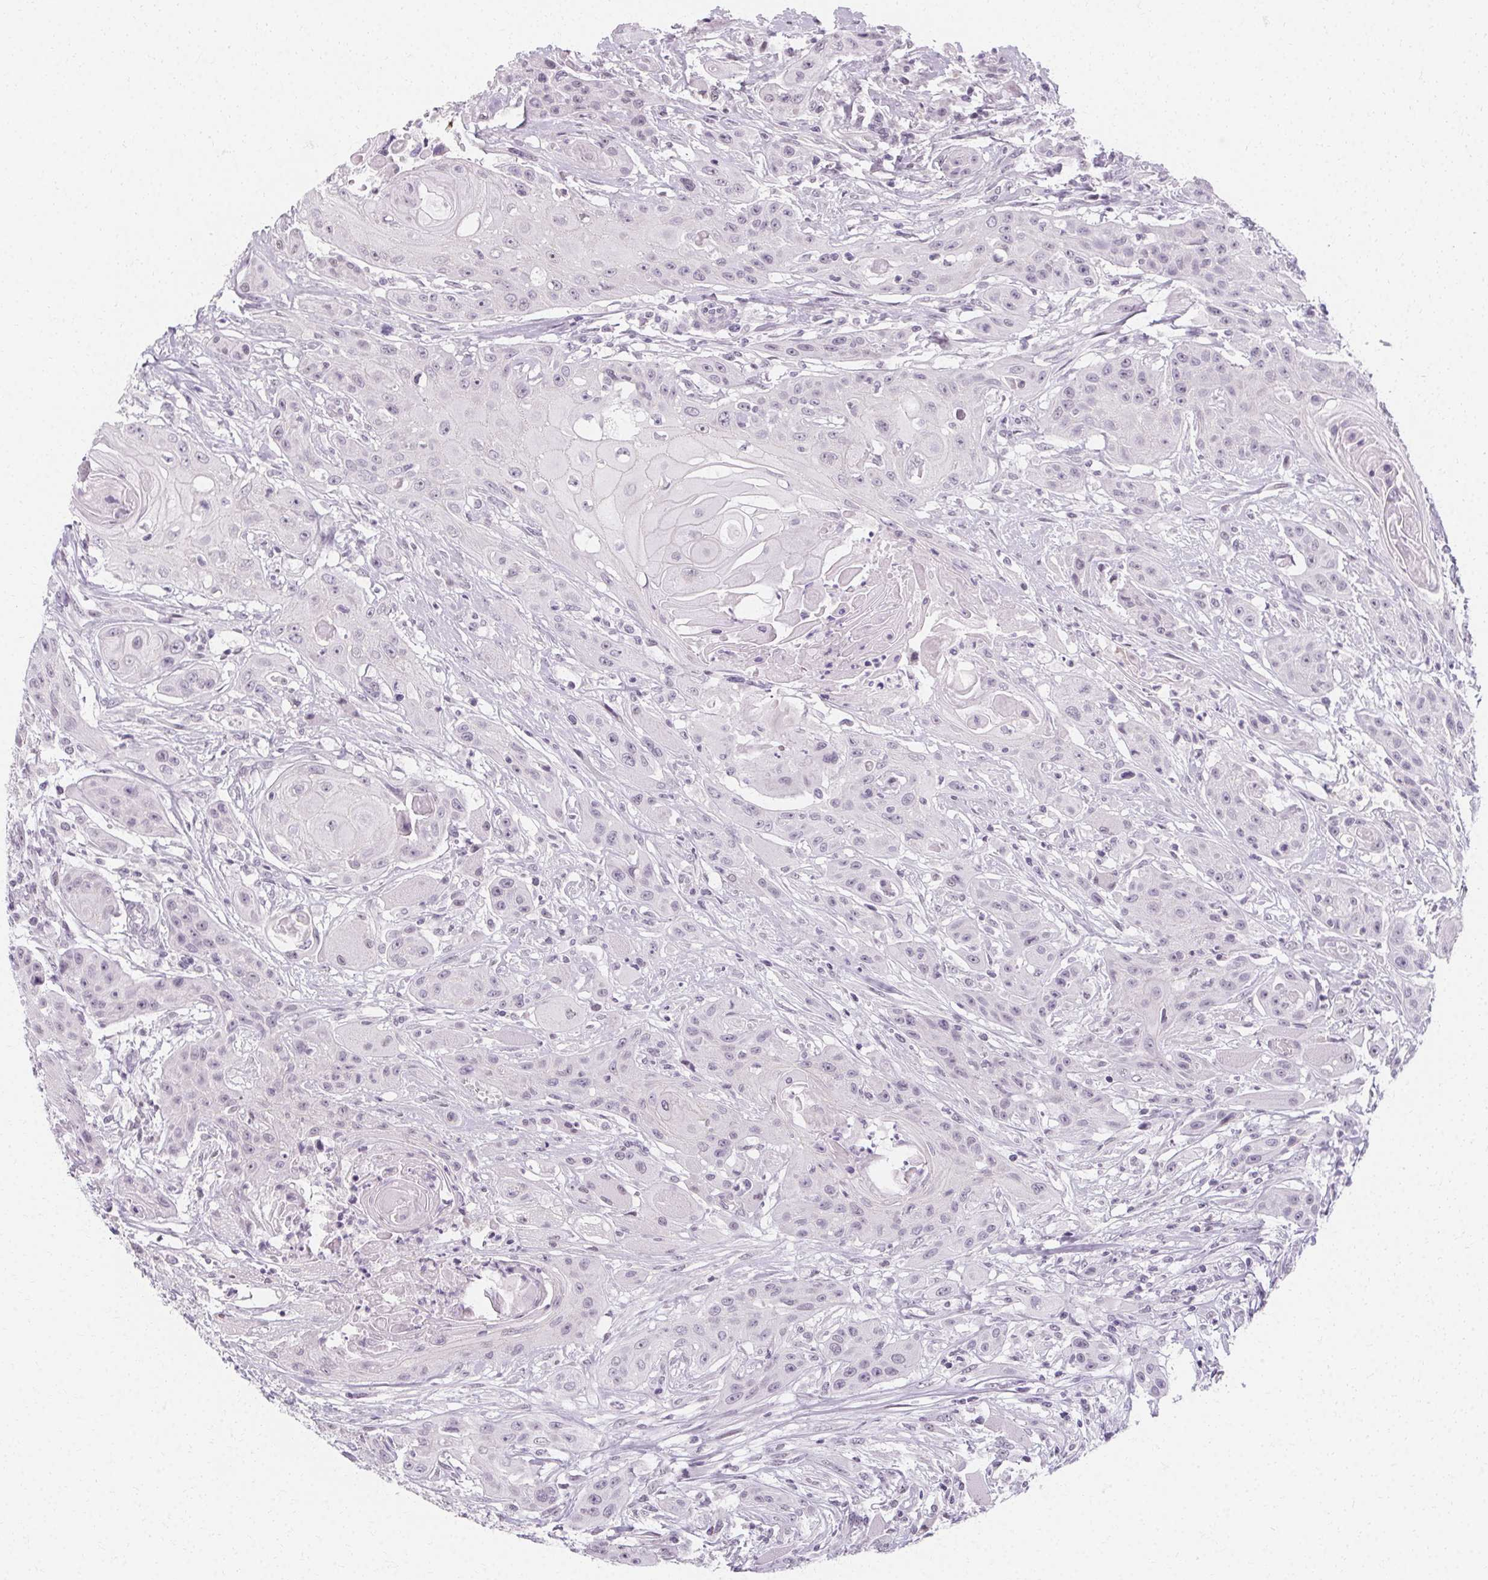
{"staining": {"intensity": "negative", "quantity": "none", "location": "none"}, "tissue": "head and neck cancer", "cell_type": "Tumor cells", "image_type": "cancer", "snomed": [{"axis": "morphology", "description": "Squamous cell carcinoma, NOS"}, {"axis": "topography", "description": "Oral tissue"}, {"axis": "topography", "description": "Head-Neck"}, {"axis": "topography", "description": "Neck, NOS"}], "caption": "High magnification brightfield microscopy of head and neck cancer stained with DAB (brown) and counterstained with hematoxylin (blue): tumor cells show no significant staining.", "gene": "SYNPR", "patient": {"sex": "female", "age": 55}}